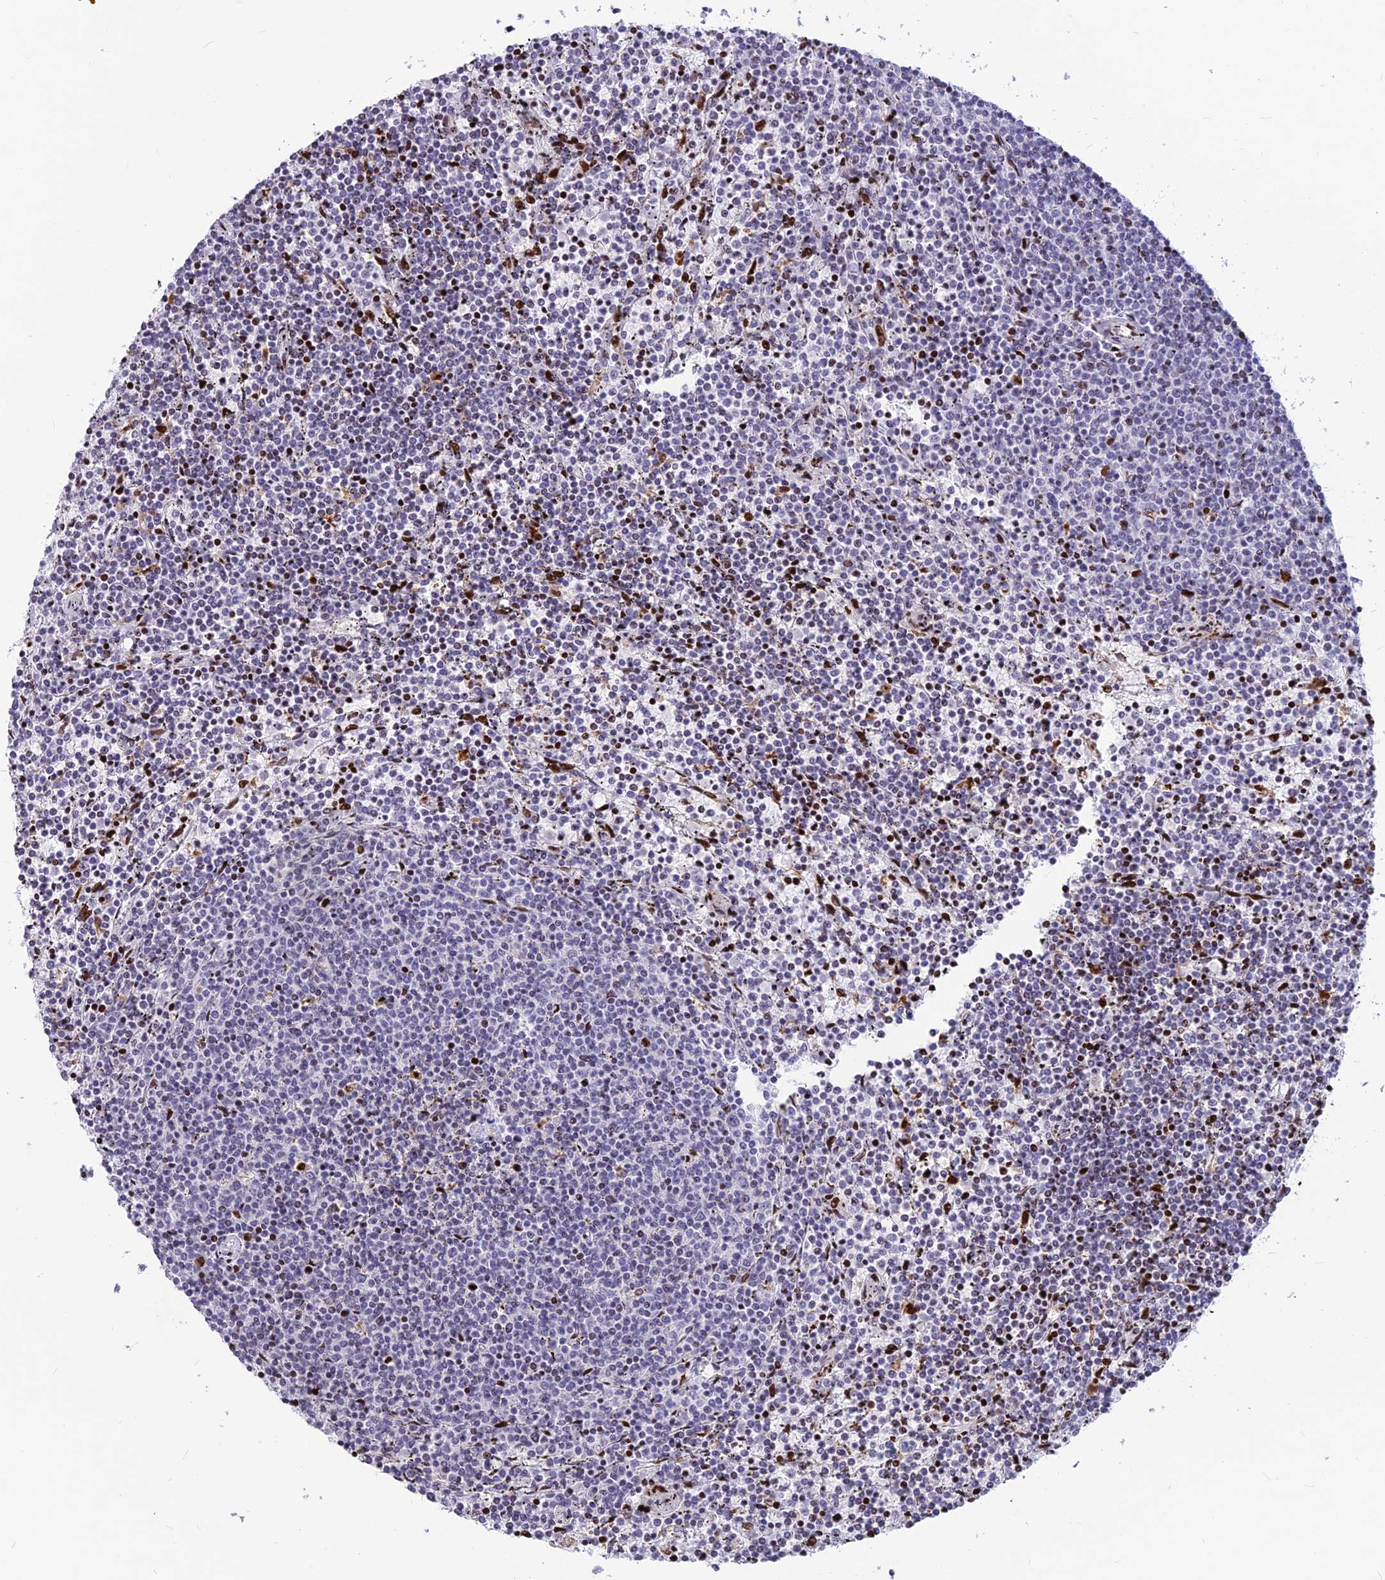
{"staining": {"intensity": "negative", "quantity": "none", "location": "none"}, "tissue": "lymphoma", "cell_type": "Tumor cells", "image_type": "cancer", "snomed": [{"axis": "morphology", "description": "Malignant lymphoma, non-Hodgkin's type, Low grade"}, {"axis": "topography", "description": "Spleen"}], "caption": "This micrograph is of low-grade malignant lymphoma, non-Hodgkin's type stained with IHC to label a protein in brown with the nuclei are counter-stained blue. There is no staining in tumor cells. The staining is performed using DAB (3,3'-diaminobenzidine) brown chromogen with nuclei counter-stained in using hematoxylin.", "gene": "PRPS1", "patient": {"sex": "female", "age": 50}}